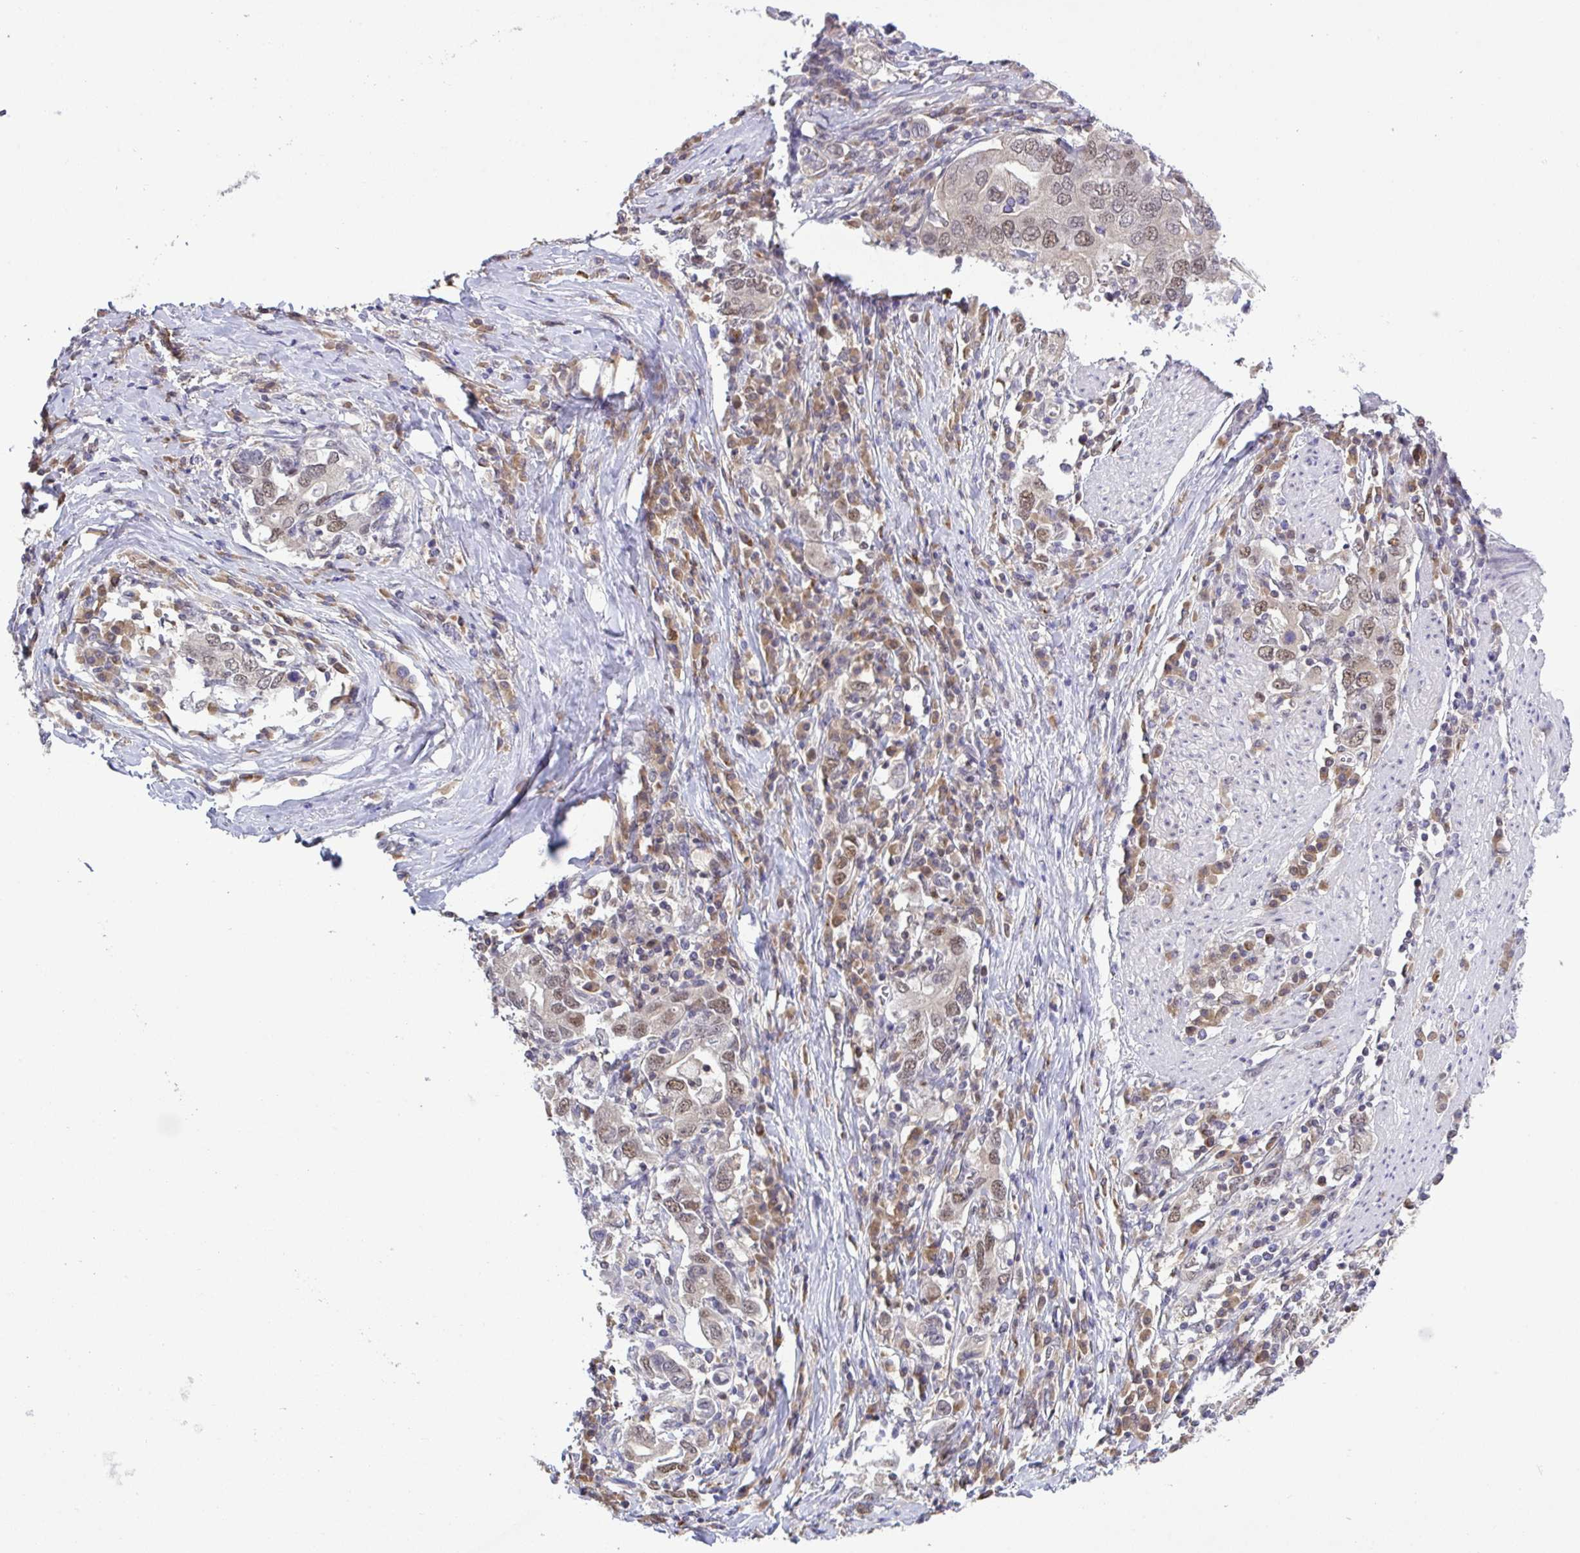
{"staining": {"intensity": "moderate", "quantity": ">75%", "location": "nuclear"}, "tissue": "stomach cancer", "cell_type": "Tumor cells", "image_type": "cancer", "snomed": [{"axis": "morphology", "description": "Adenocarcinoma, NOS"}, {"axis": "topography", "description": "Stomach, upper"}, {"axis": "topography", "description": "Stomach"}], "caption": "DAB (3,3'-diaminobenzidine) immunohistochemical staining of stomach cancer shows moderate nuclear protein positivity in about >75% of tumor cells.", "gene": "ZNF444", "patient": {"sex": "male", "age": 62}}